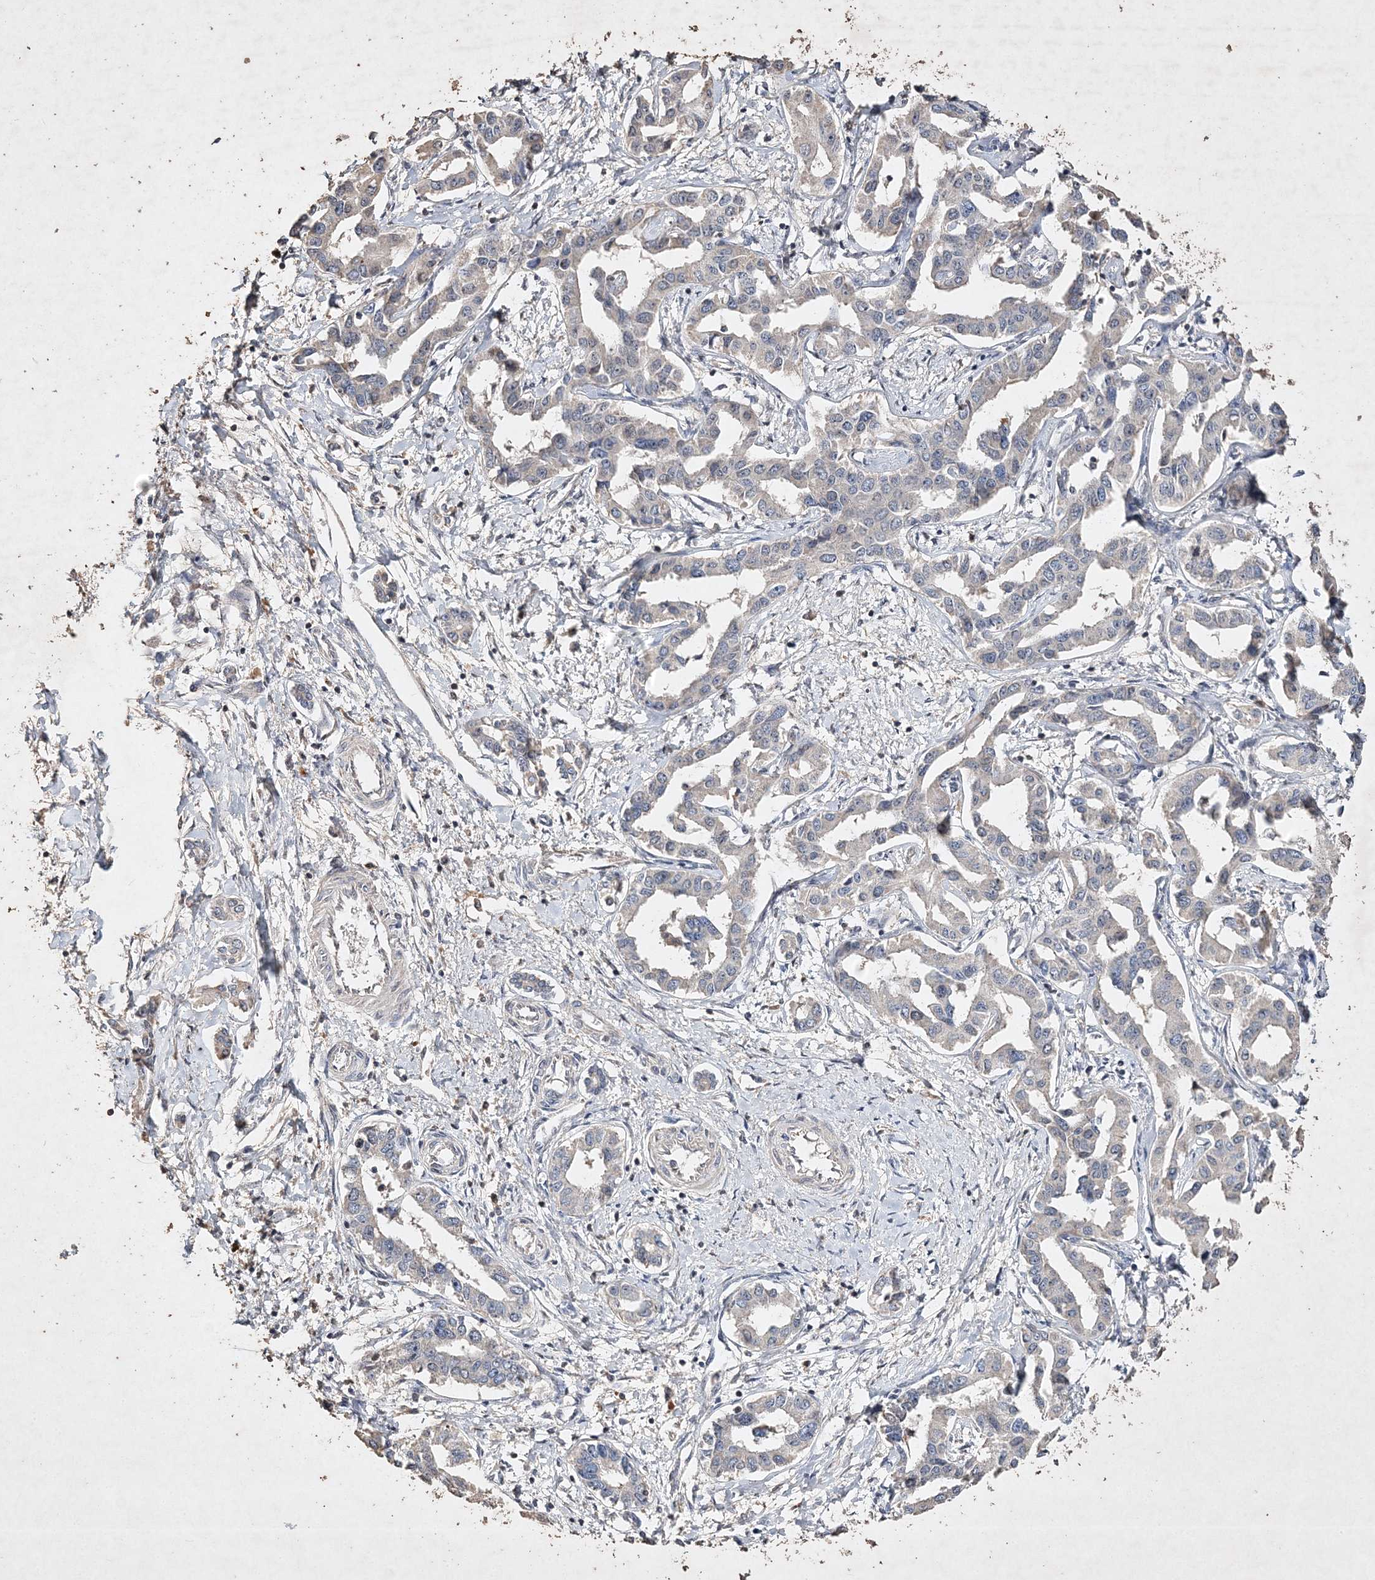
{"staining": {"intensity": "negative", "quantity": "none", "location": "none"}, "tissue": "liver cancer", "cell_type": "Tumor cells", "image_type": "cancer", "snomed": [{"axis": "morphology", "description": "Cholangiocarcinoma"}, {"axis": "topography", "description": "Liver"}], "caption": "Tumor cells show no significant protein expression in liver cancer.", "gene": "C3orf38", "patient": {"sex": "male", "age": 59}}